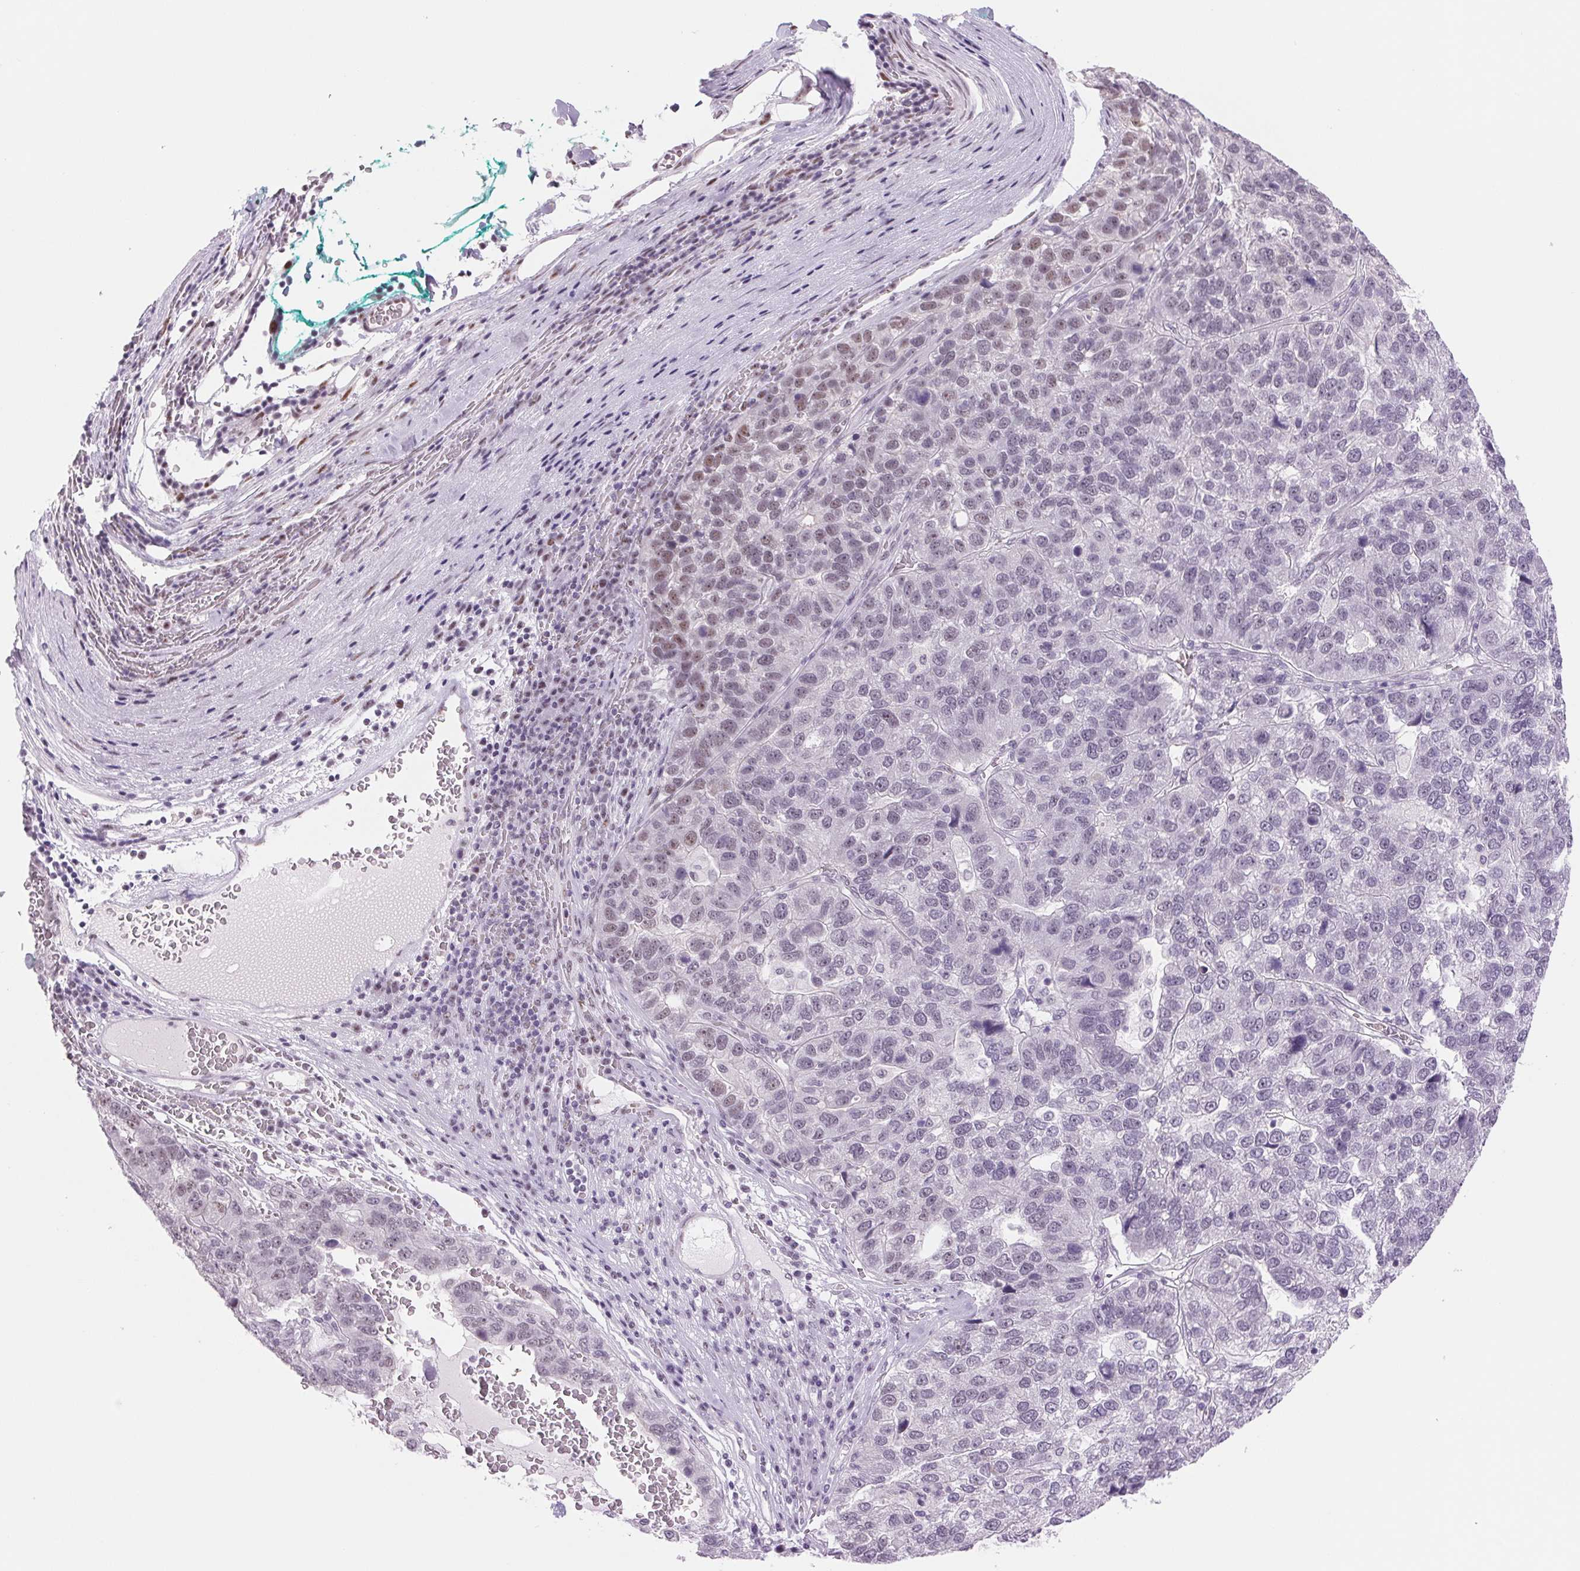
{"staining": {"intensity": "weak", "quantity": "<25%", "location": "nuclear"}, "tissue": "pancreatic cancer", "cell_type": "Tumor cells", "image_type": "cancer", "snomed": [{"axis": "morphology", "description": "Adenocarcinoma, NOS"}, {"axis": "topography", "description": "Pancreas"}], "caption": "Histopathology image shows no significant protein positivity in tumor cells of pancreatic cancer.", "gene": "ZC3H14", "patient": {"sex": "female", "age": 61}}